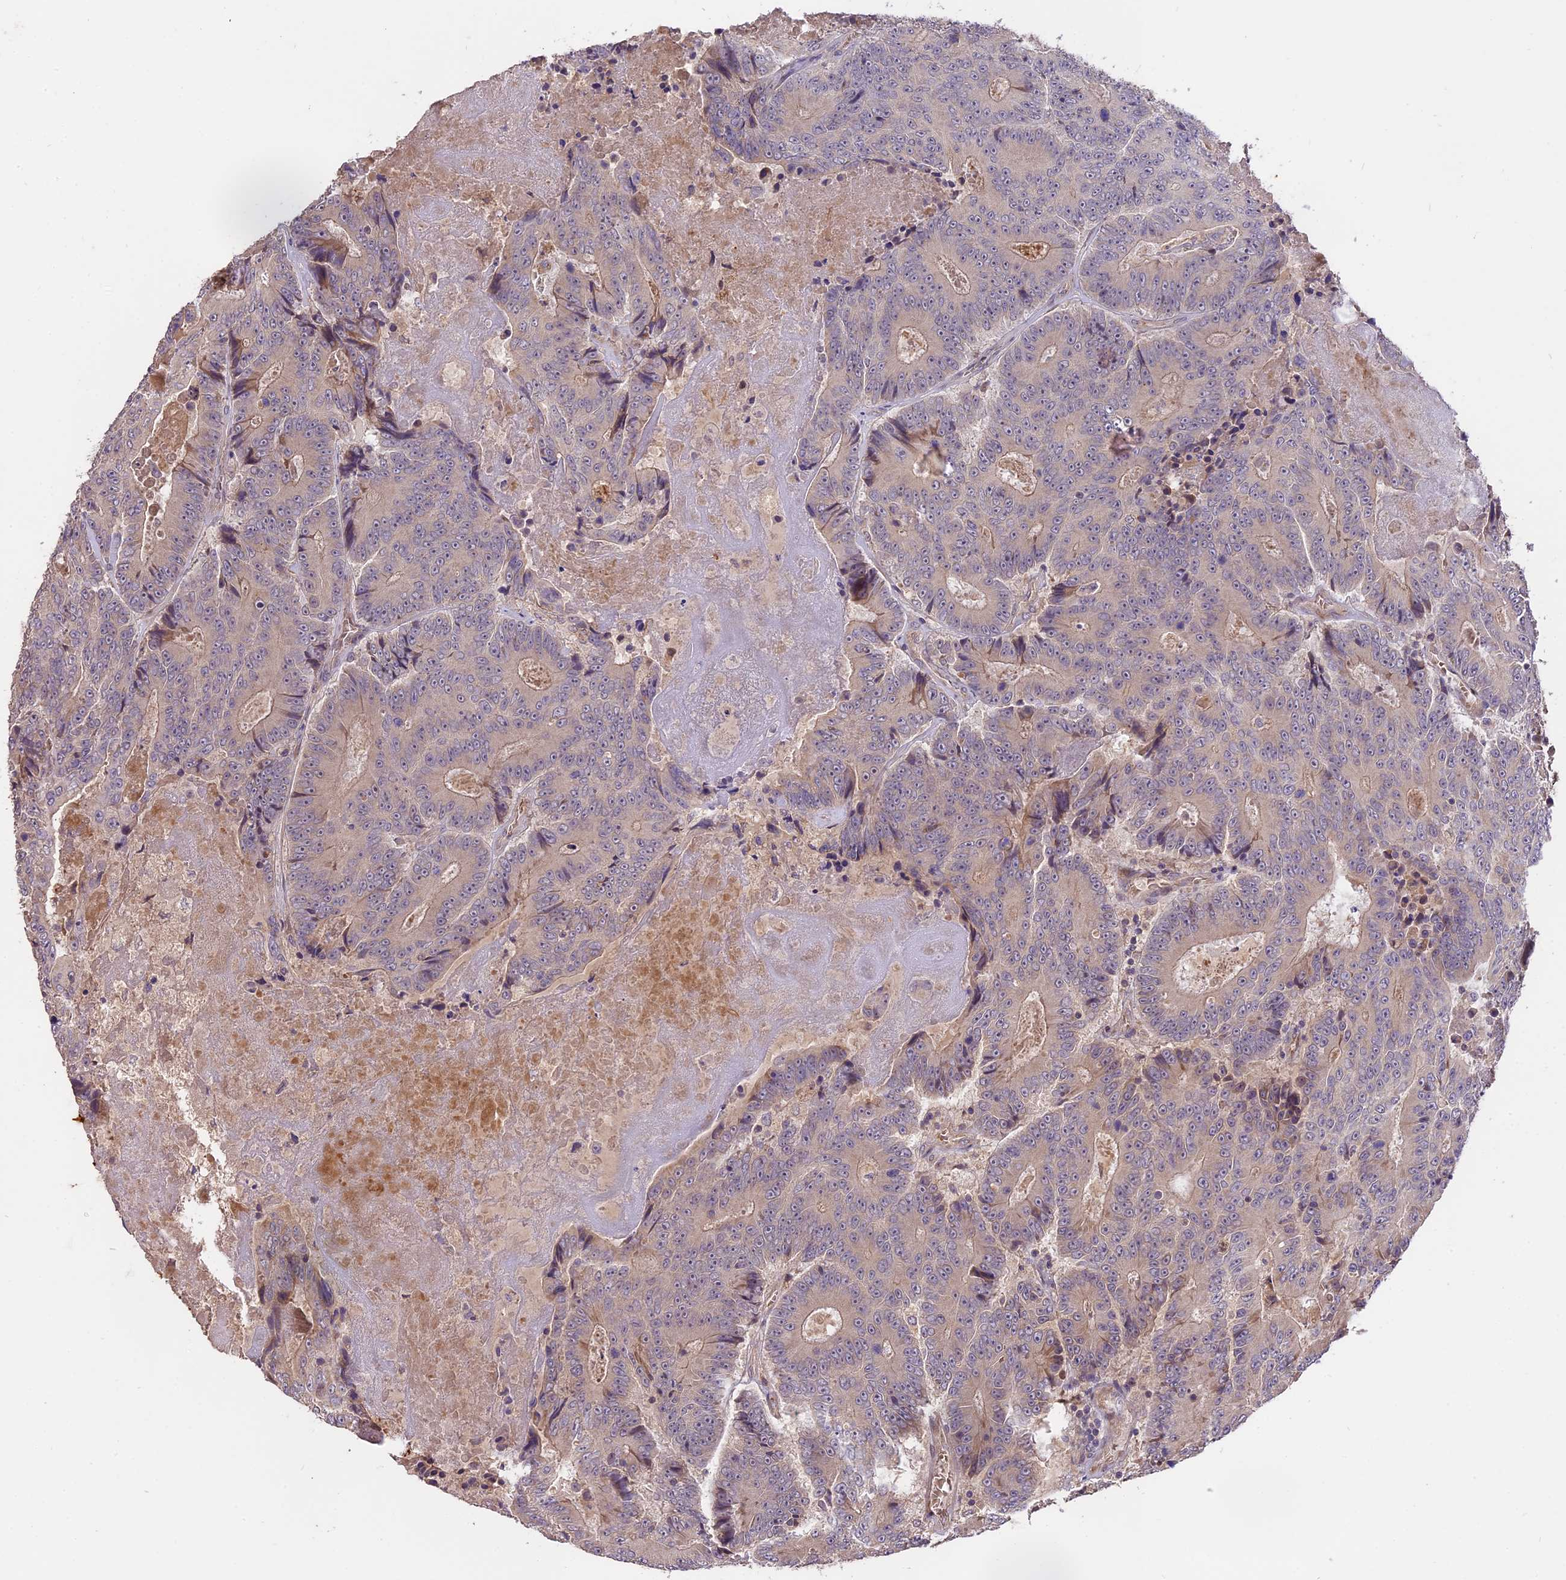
{"staining": {"intensity": "negative", "quantity": "none", "location": "none"}, "tissue": "colorectal cancer", "cell_type": "Tumor cells", "image_type": "cancer", "snomed": [{"axis": "morphology", "description": "Adenocarcinoma, NOS"}, {"axis": "topography", "description": "Colon"}], "caption": "Tumor cells are negative for brown protein staining in colorectal cancer (adenocarcinoma). Nuclei are stained in blue.", "gene": "MEMO1", "patient": {"sex": "male", "age": 83}}